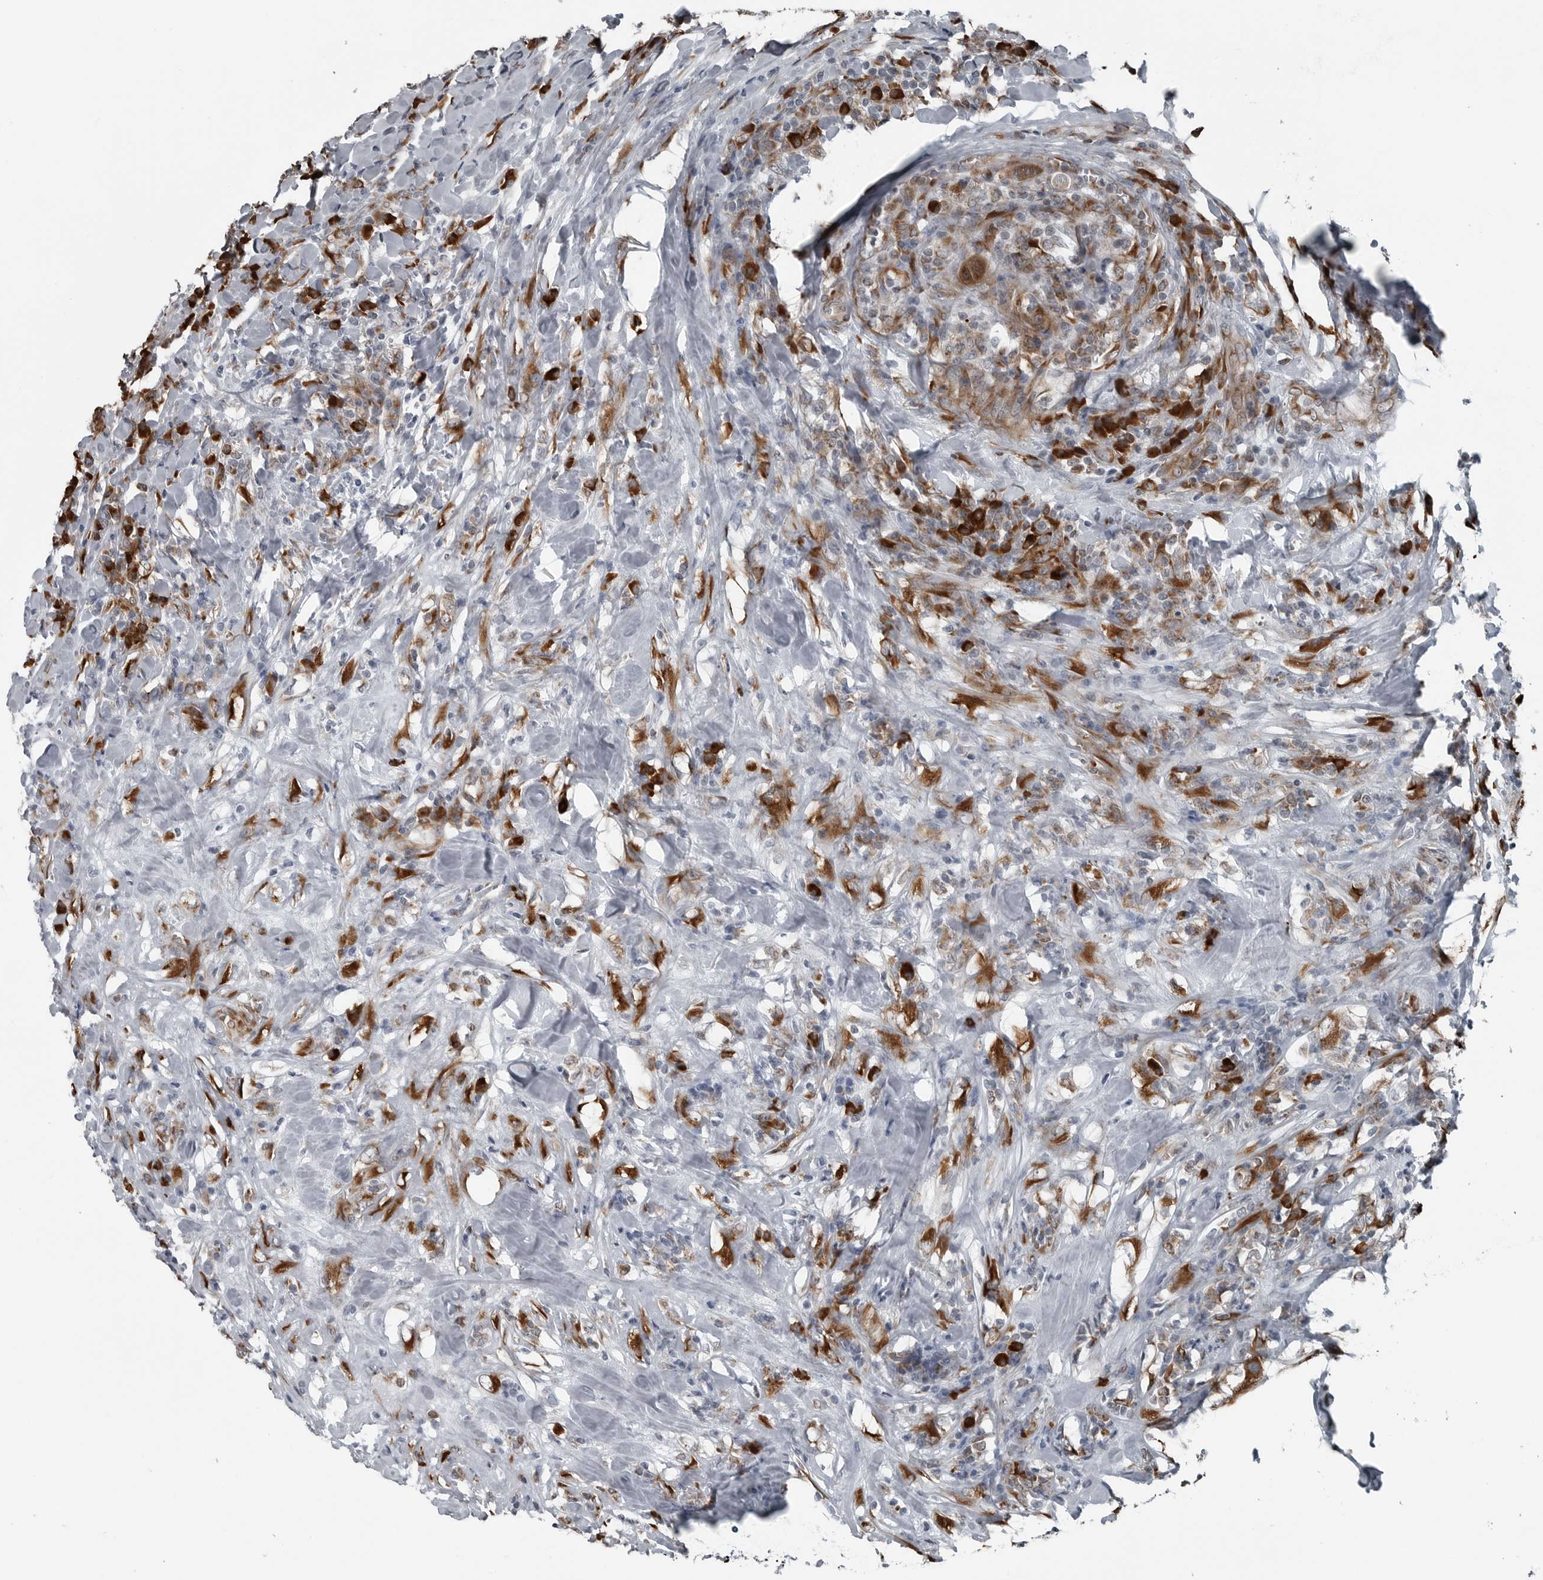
{"staining": {"intensity": "moderate", "quantity": ">75%", "location": "cytoplasmic/membranous"}, "tissue": "breast cancer", "cell_type": "Tumor cells", "image_type": "cancer", "snomed": [{"axis": "morphology", "description": "Duct carcinoma"}, {"axis": "topography", "description": "Breast"}], "caption": "Immunohistochemical staining of breast intraductal carcinoma displays medium levels of moderate cytoplasmic/membranous protein staining in about >75% of tumor cells.", "gene": "CEP85", "patient": {"sex": "female", "age": 37}}